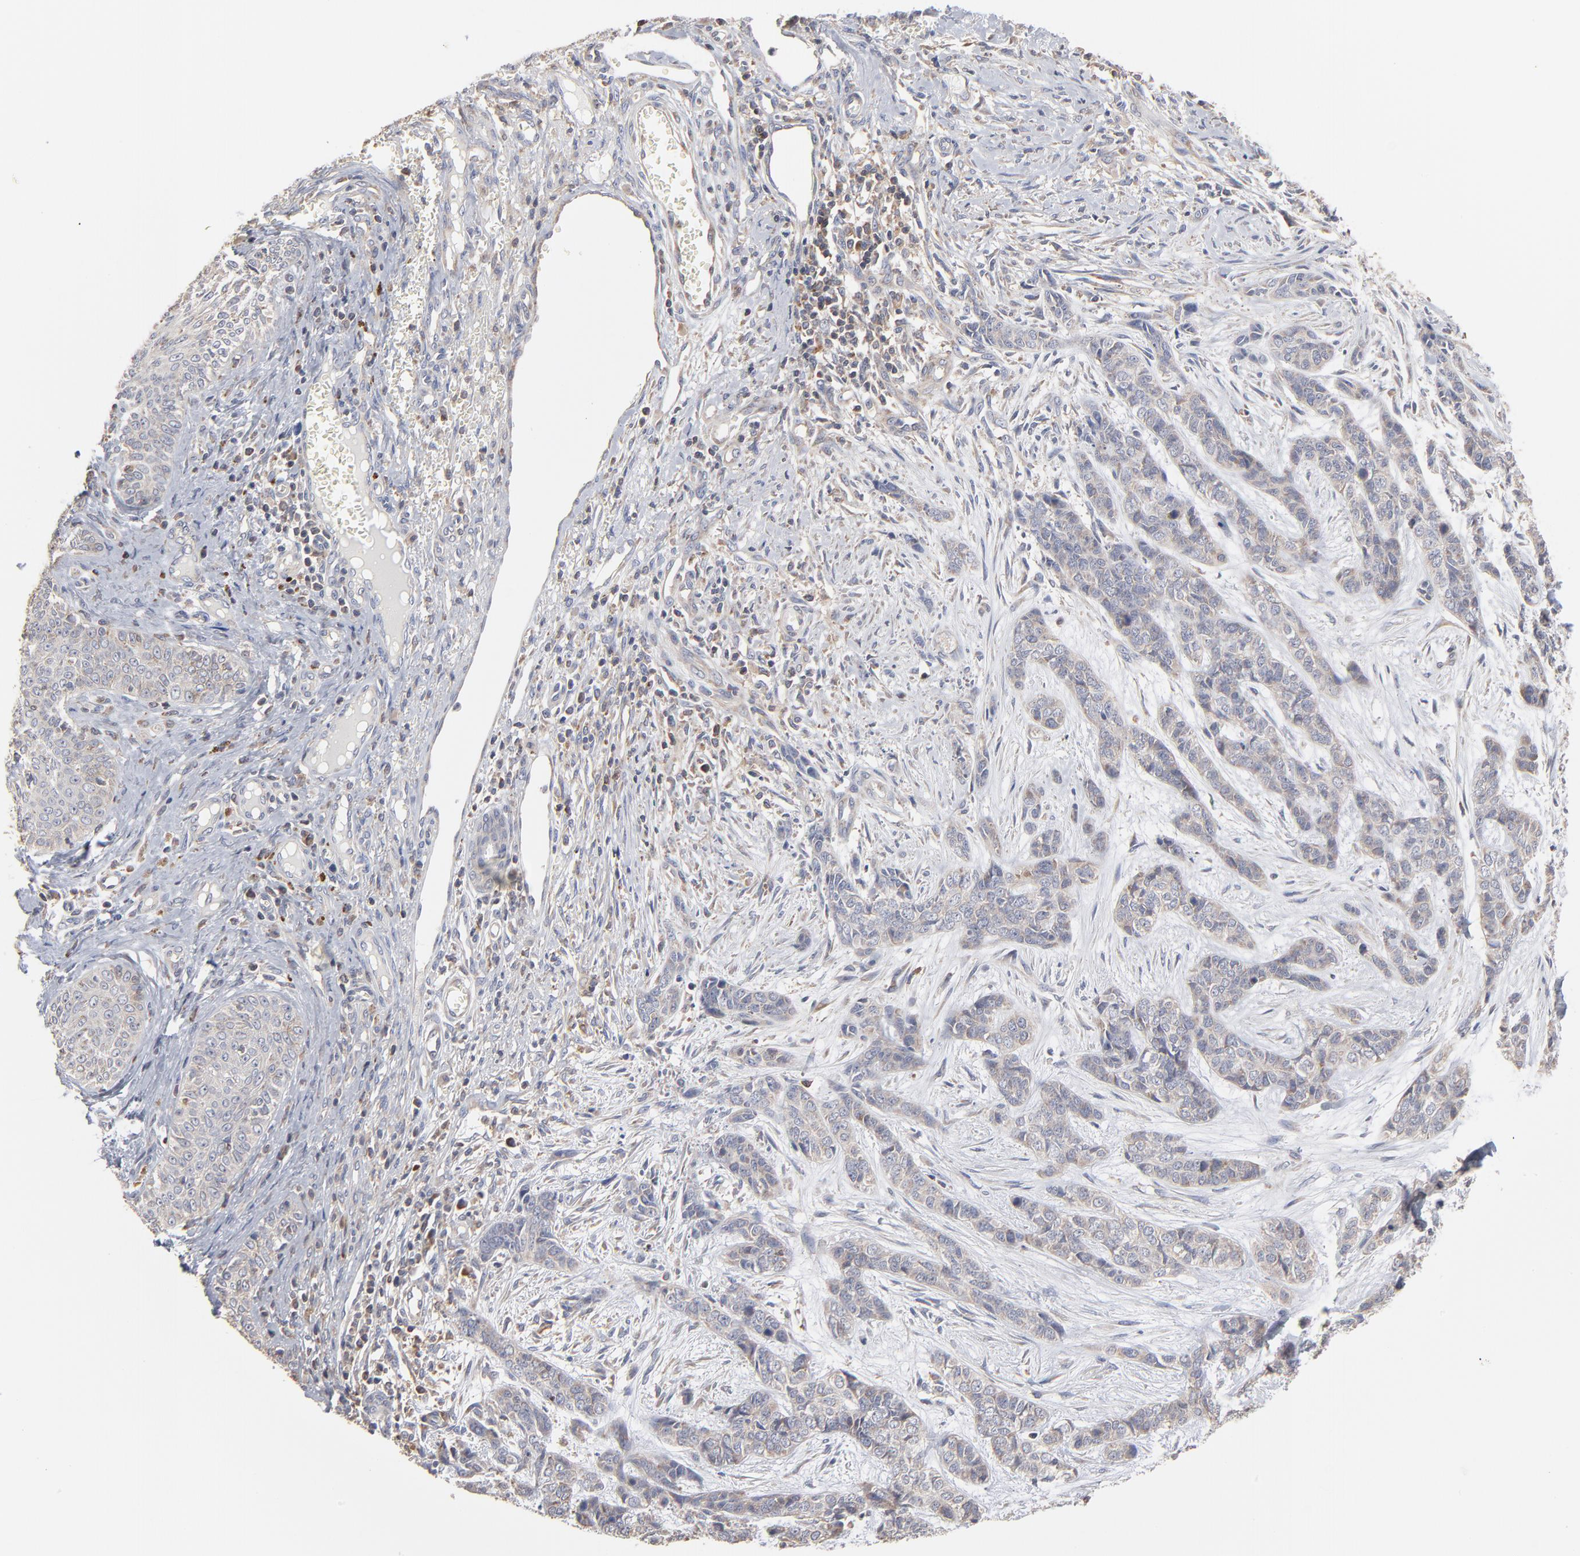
{"staining": {"intensity": "moderate", "quantity": ">75%", "location": "cytoplasmic/membranous"}, "tissue": "skin cancer", "cell_type": "Tumor cells", "image_type": "cancer", "snomed": [{"axis": "morphology", "description": "Basal cell carcinoma"}, {"axis": "topography", "description": "Skin"}], "caption": "A brown stain highlights moderate cytoplasmic/membranous staining of a protein in skin basal cell carcinoma tumor cells.", "gene": "RNF213", "patient": {"sex": "female", "age": 64}}